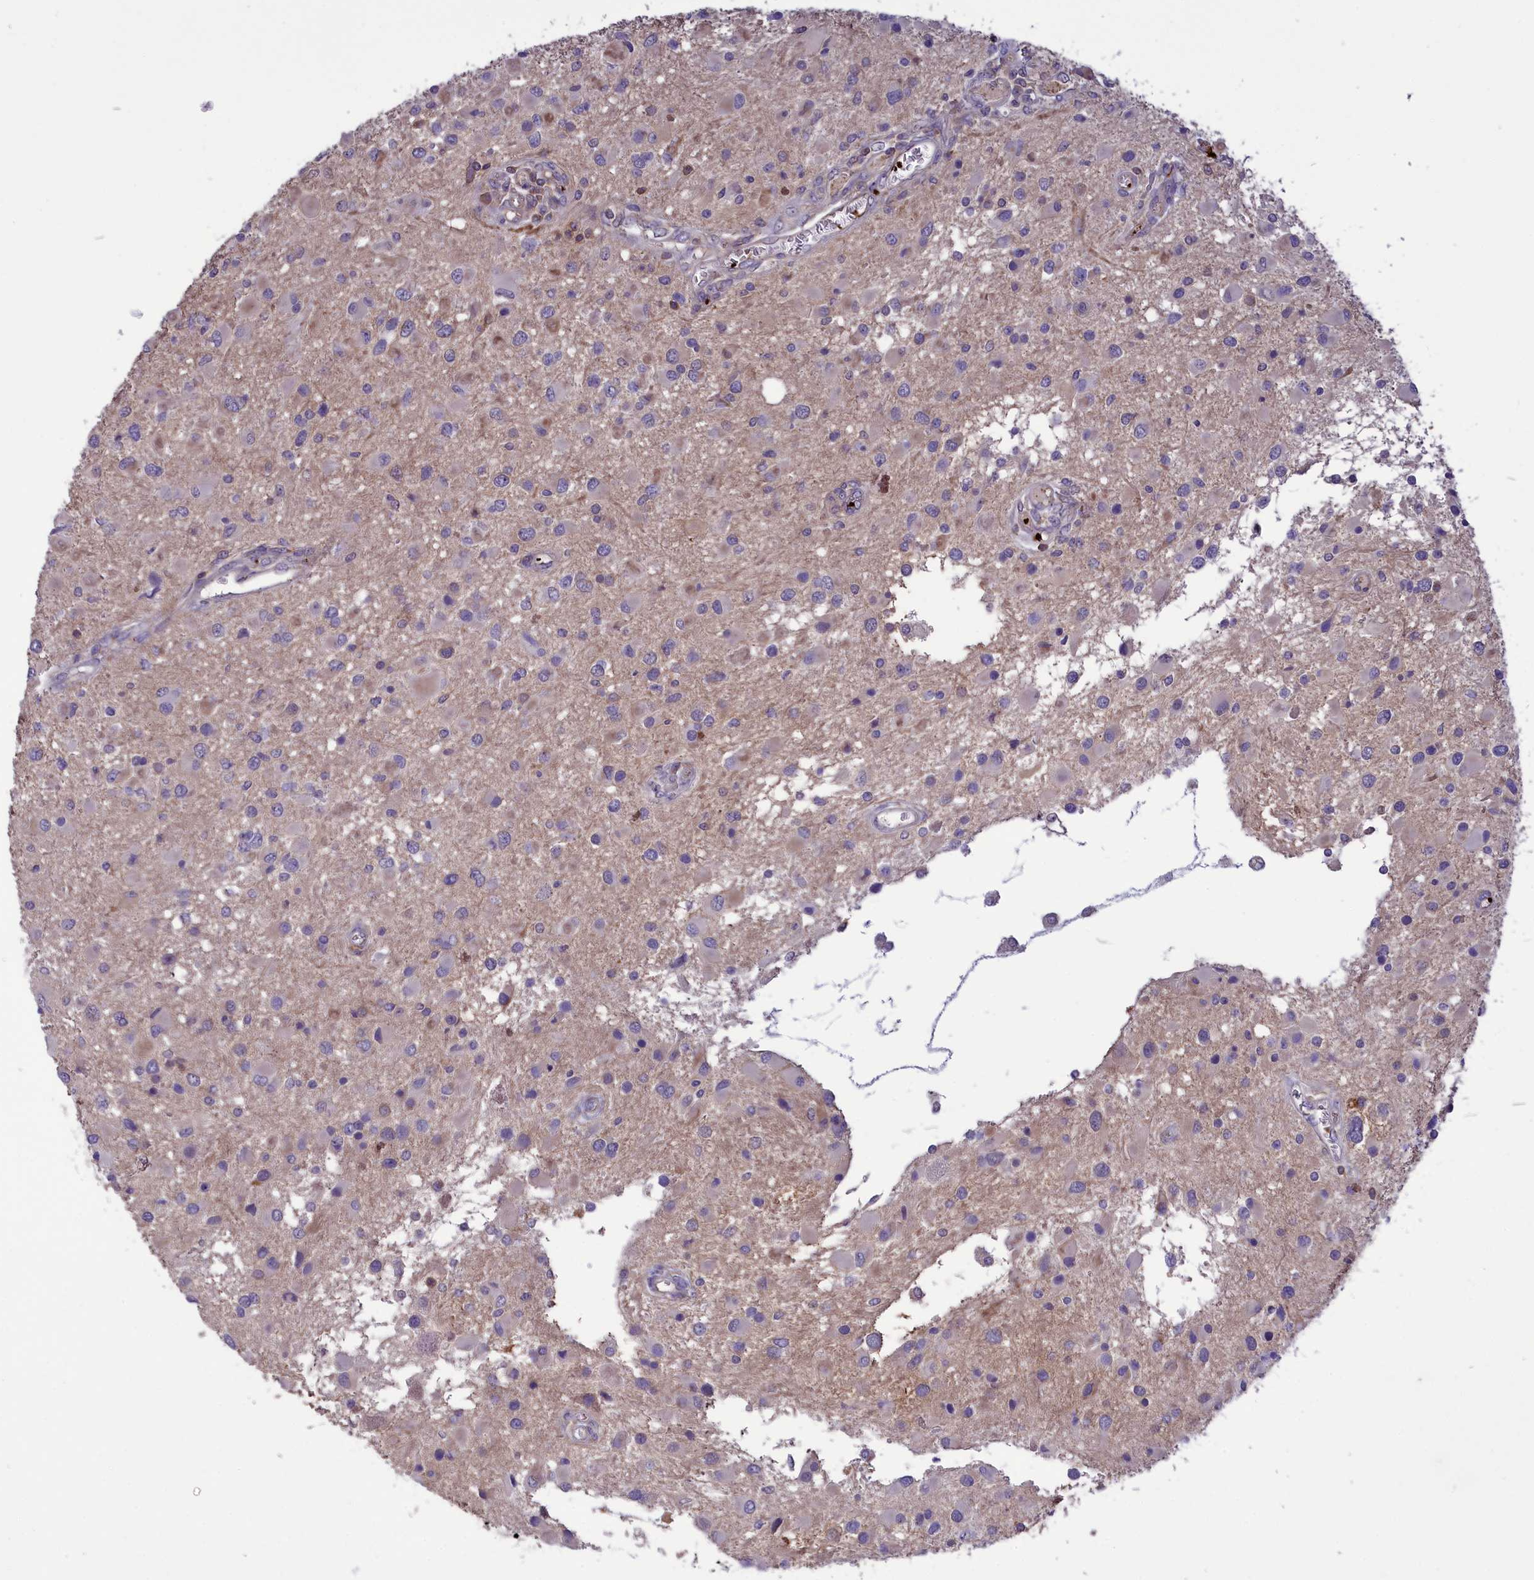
{"staining": {"intensity": "weak", "quantity": "<25%", "location": "cytoplasmic/membranous"}, "tissue": "glioma", "cell_type": "Tumor cells", "image_type": "cancer", "snomed": [{"axis": "morphology", "description": "Glioma, malignant, High grade"}, {"axis": "topography", "description": "Brain"}], "caption": "Immunohistochemistry (IHC) image of neoplastic tissue: high-grade glioma (malignant) stained with DAB displays no significant protein positivity in tumor cells.", "gene": "HEATR3", "patient": {"sex": "male", "age": 53}}